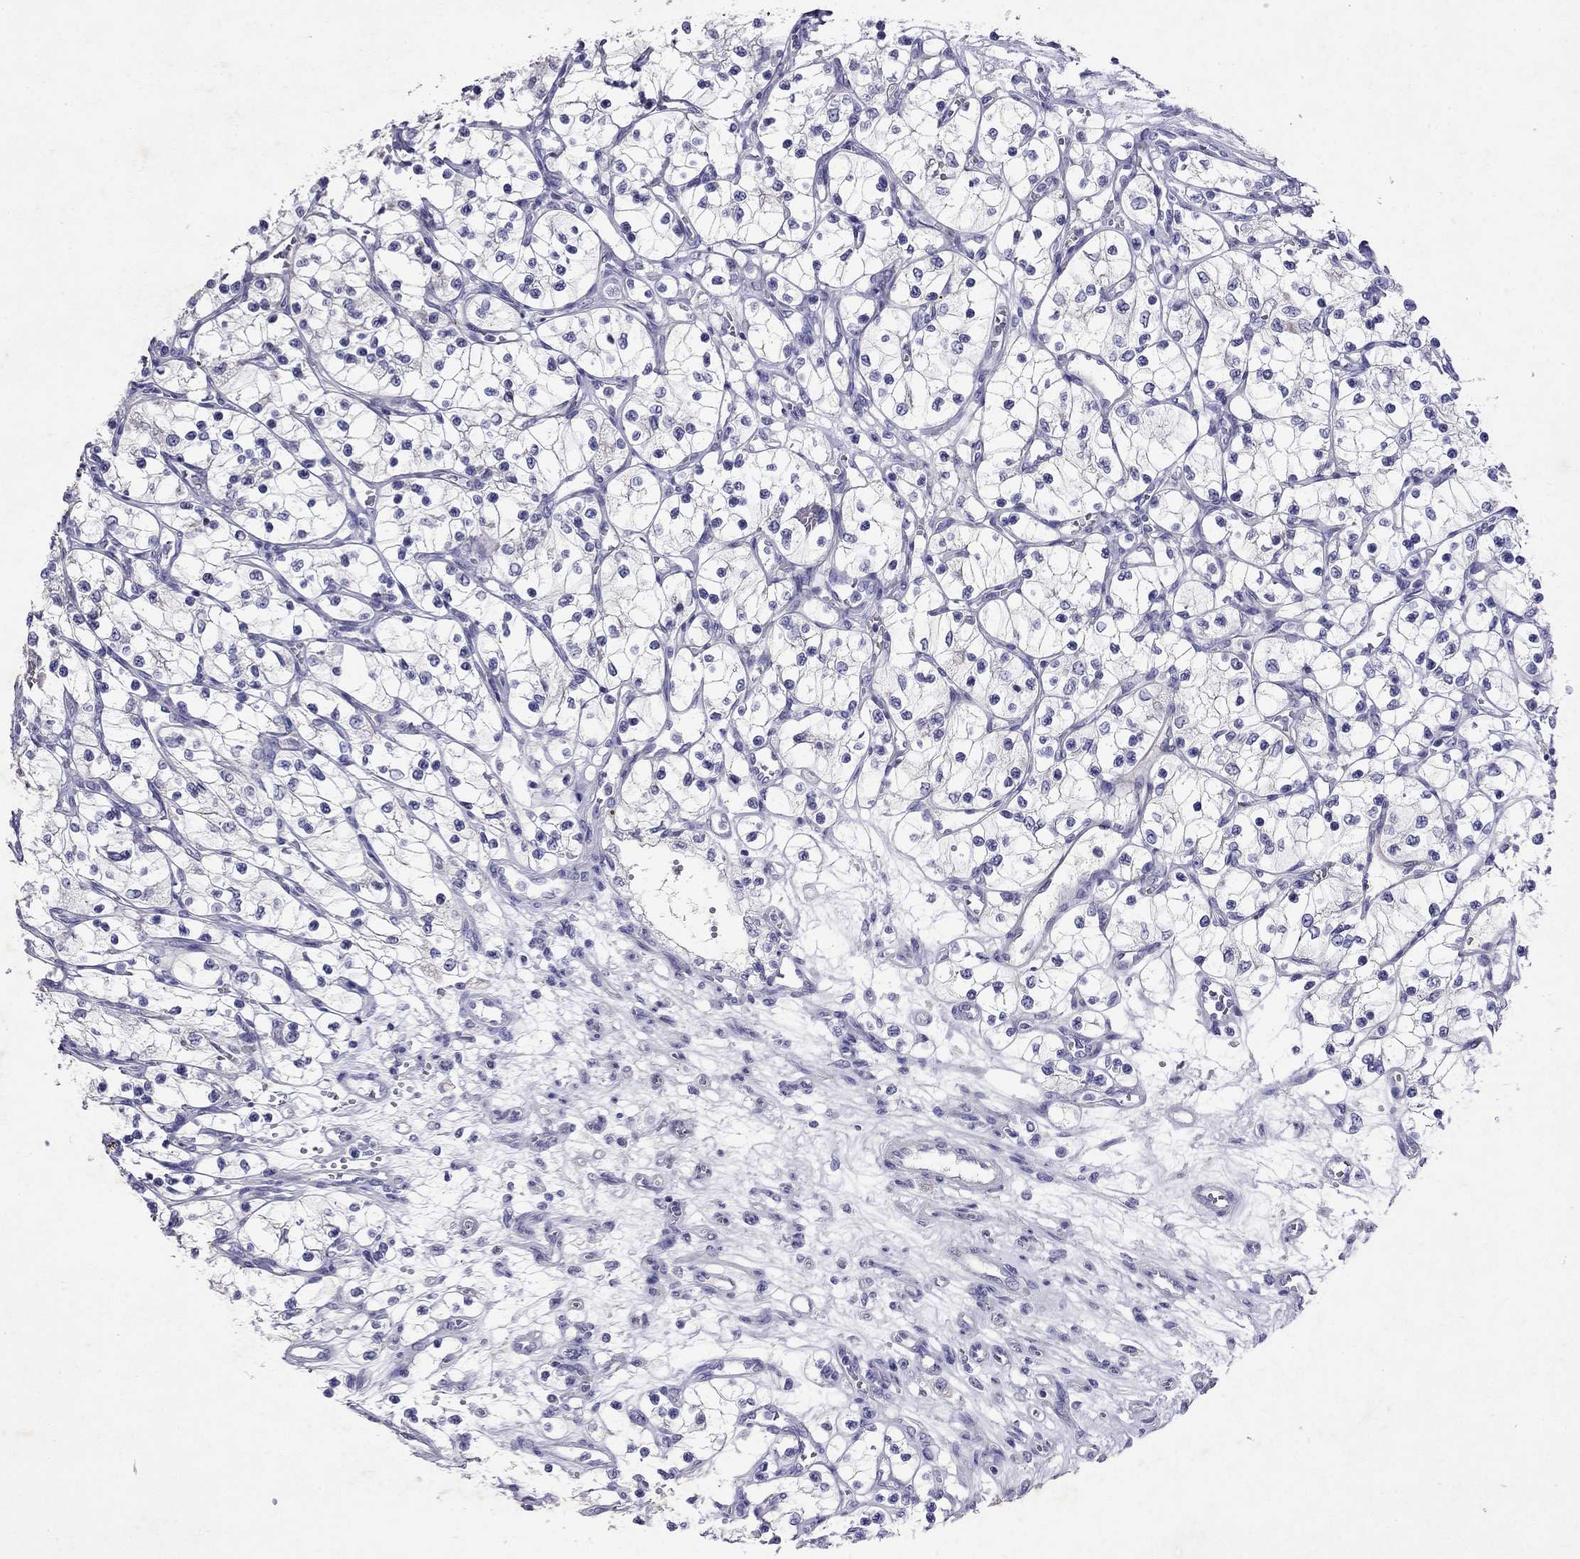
{"staining": {"intensity": "negative", "quantity": "none", "location": "none"}, "tissue": "renal cancer", "cell_type": "Tumor cells", "image_type": "cancer", "snomed": [{"axis": "morphology", "description": "Adenocarcinoma, NOS"}, {"axis": "topography", "description": "Kidney"}], "caption": "This is an immunohistochemistry (IHC) histopathology image of human renal cancer. There is no positivity in tumor cells.", "gene": "GNAT3", "patient": {"sex": "female", "age": 69}}